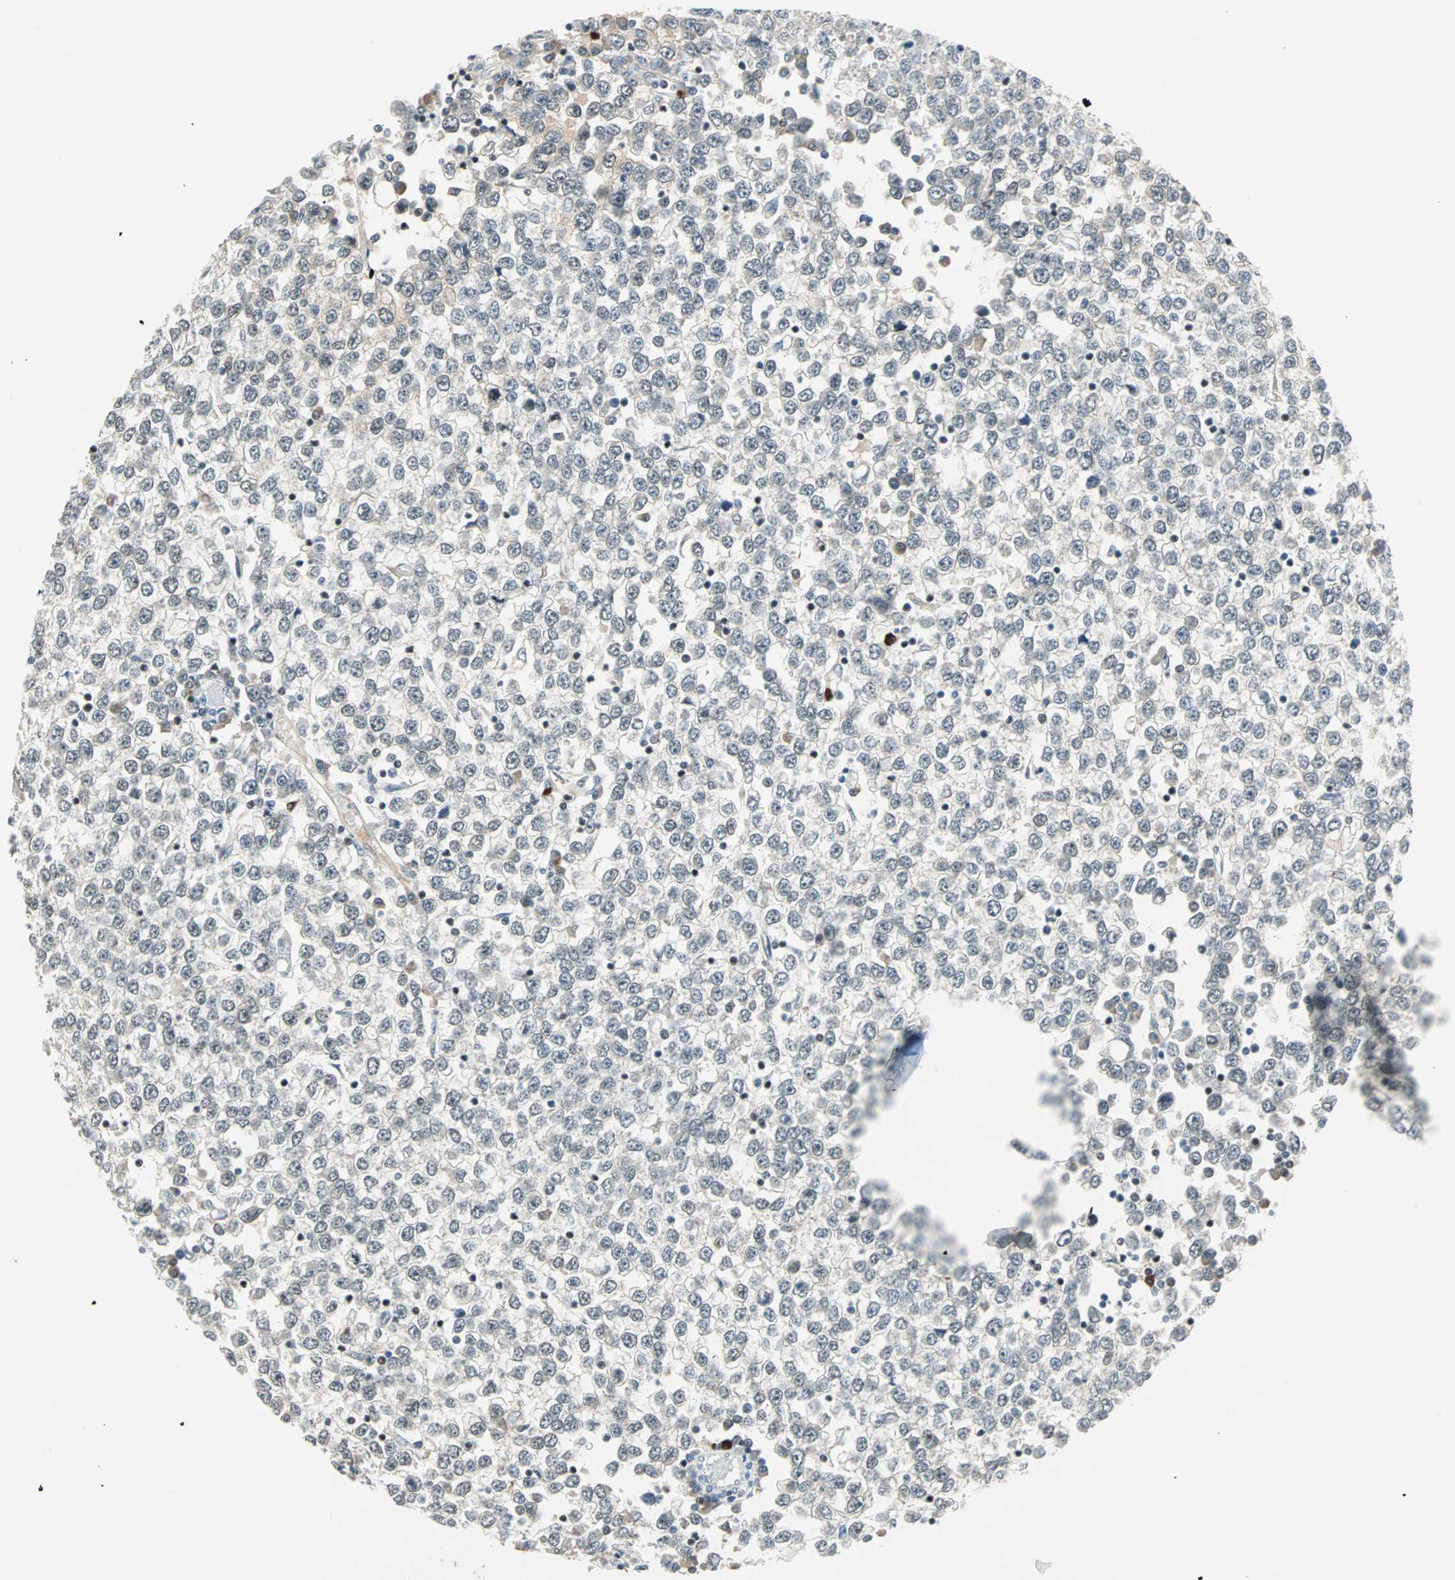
{"staining": {"intensity": "weak", "quantity": "<25%", "location": "nuclear"}, "tissue": "testis cancer", "cell_type": "Tumor cells", "image_type": "cancer", "snomed": [{"axis": "morphology", "description": "Seminoma, NOS"}, {"axis": "topography", "description": "Testis"}], "caption": "IHC histopathology image of neoplastic tissue: human testis cancer (seminoma) stained with DAB displays no significant protein staining in tumor cells. (Stains: DAB immunohistochemistry (IHC) with hematoxylin counter stain, Microscopy: brightfield microscopy at high magnification).", "gene": "SIN3A", "patient": {"sex": "male", "age": 65}}